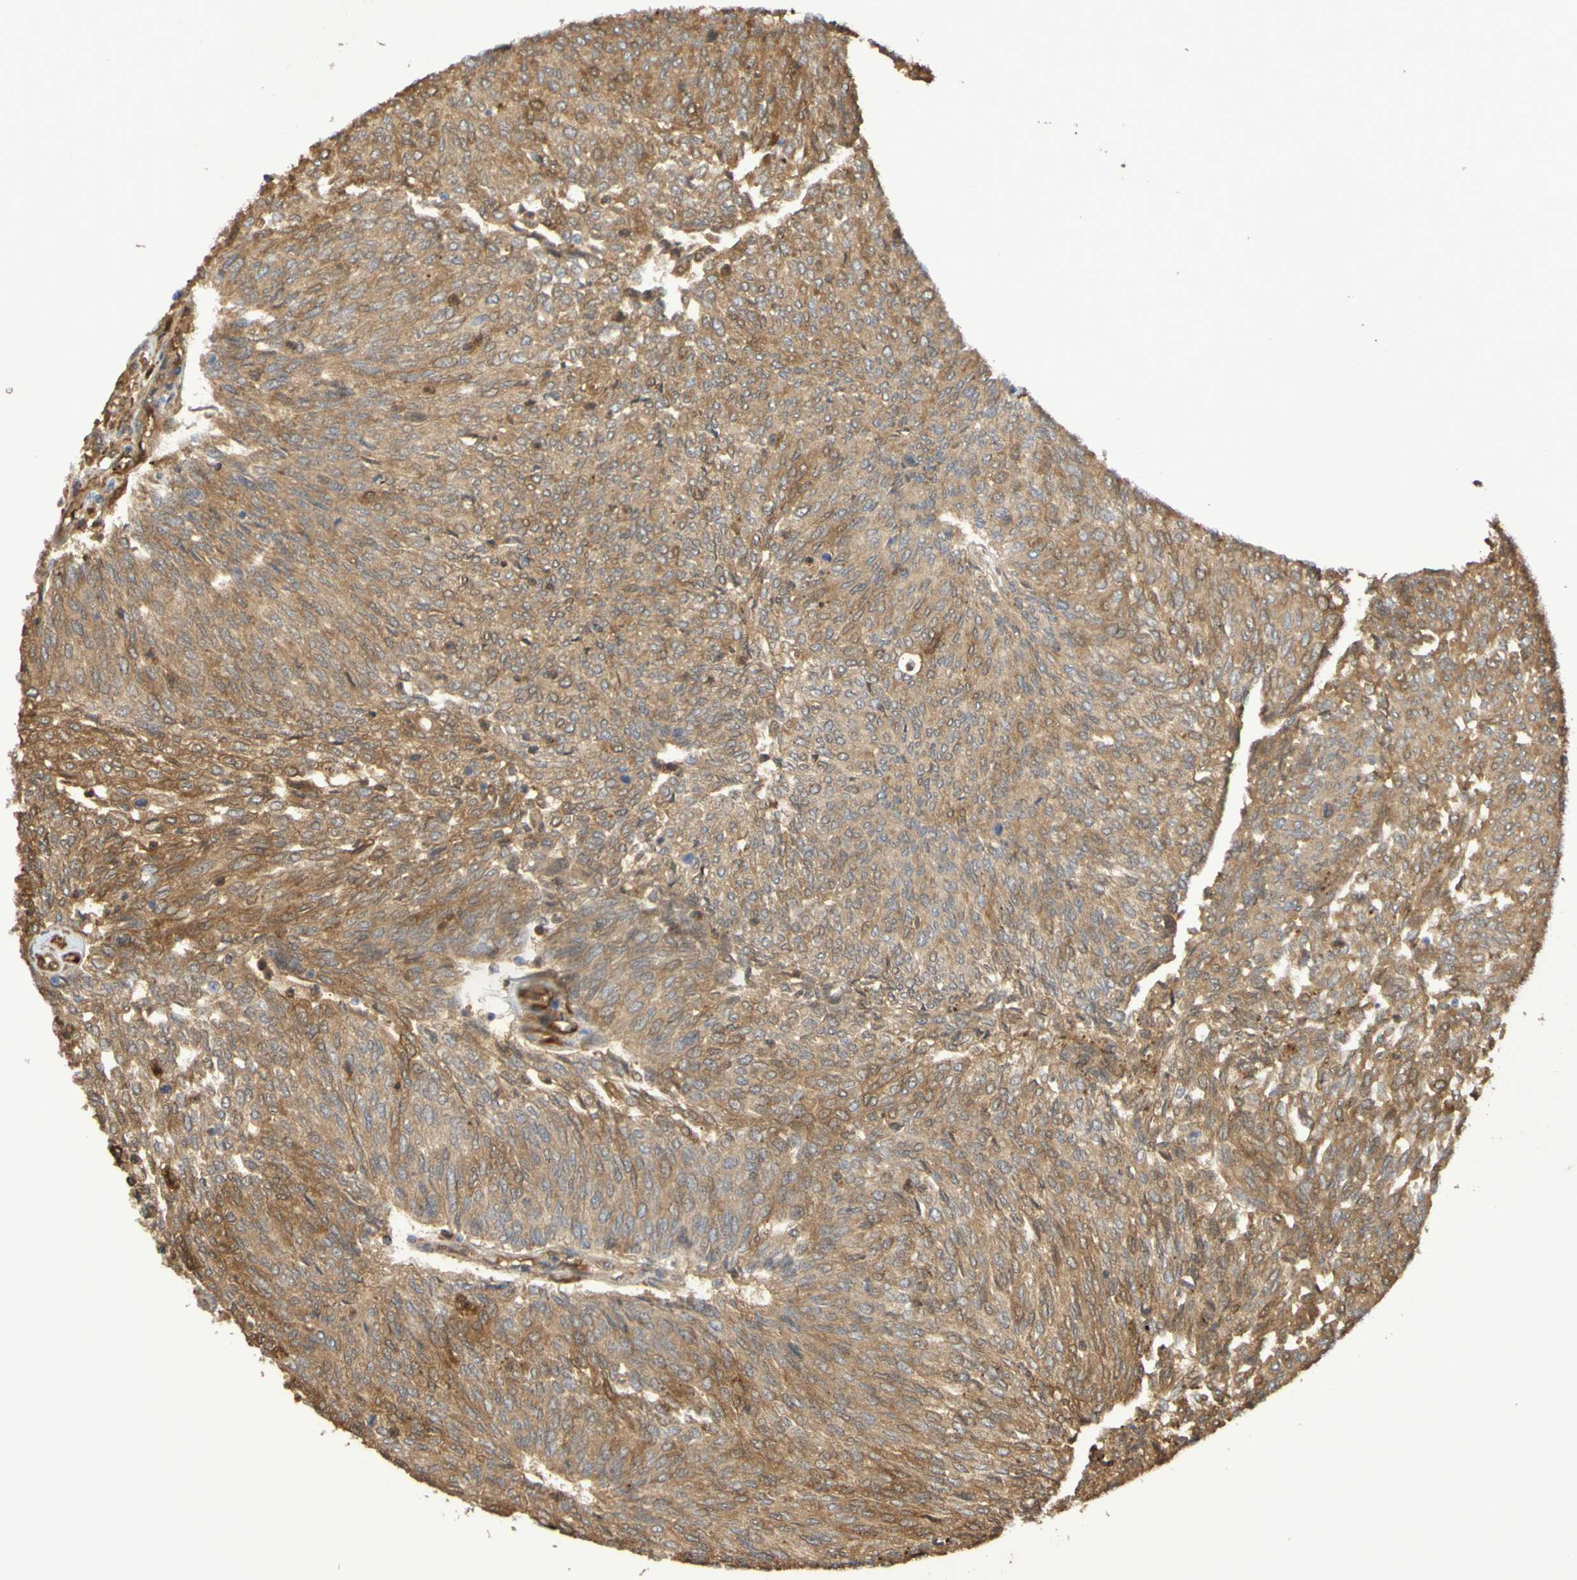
{"staining": {"intensity": "moderate", "quantity": ">75%", "location": "cytoplasmic/membranous"}, "tissue": "urothelial cancer", "cell_type": "Tumor cells", "image_type": "cancer", "snomed": [{"axis": "morphology", "description": "Urothelial carcinoma, Low grade"}, {"axis": "topography", "description": "Urinary bladder"}], "caption": "The immunohistochemical stain highlights moderate cytoplasmic/membranous positivity in tumor cells of urothelial carcinoma (low-grade) tissue.", "gene": "SERPINB6", "patient": {"sex": "female", "age": 79}}